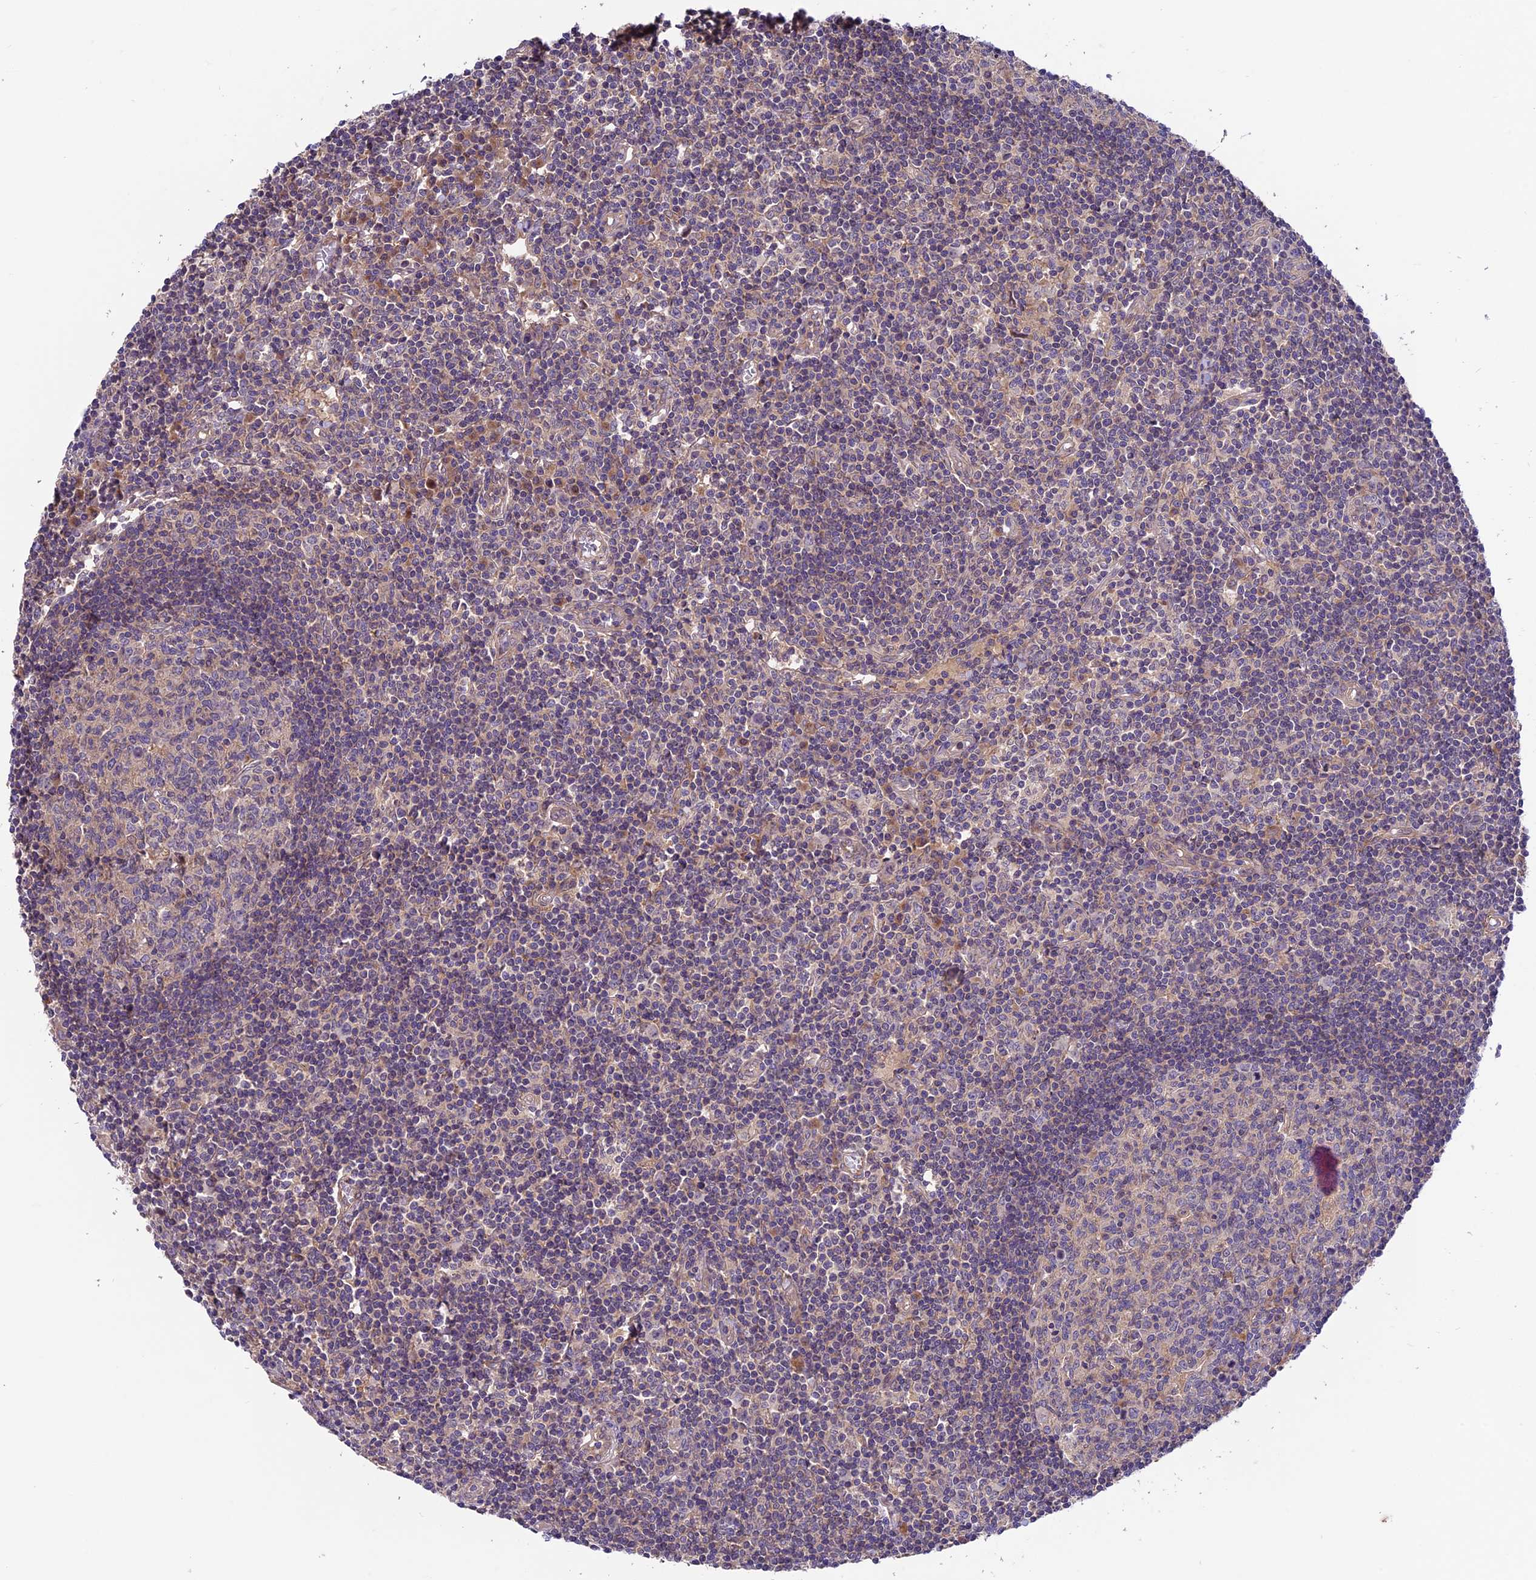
{"staining": {"intensity": "negative", "quantity": "none", "location": "none"}, "tissue": "lymph node", "cell_type": "Germinal center cells", "image_type": "normal", "snomed": [{"axis": "morphology", "description": "Normal tissue, NOS"}, {"axis": "topography", "description": "Lymph node"}], "caption": "Immunohistochemical staining of unremarkable lymph node displays no significant positivity in germinal center cells.", "gene": "COG8", "patient": {"sex": "female", "age": 55}}